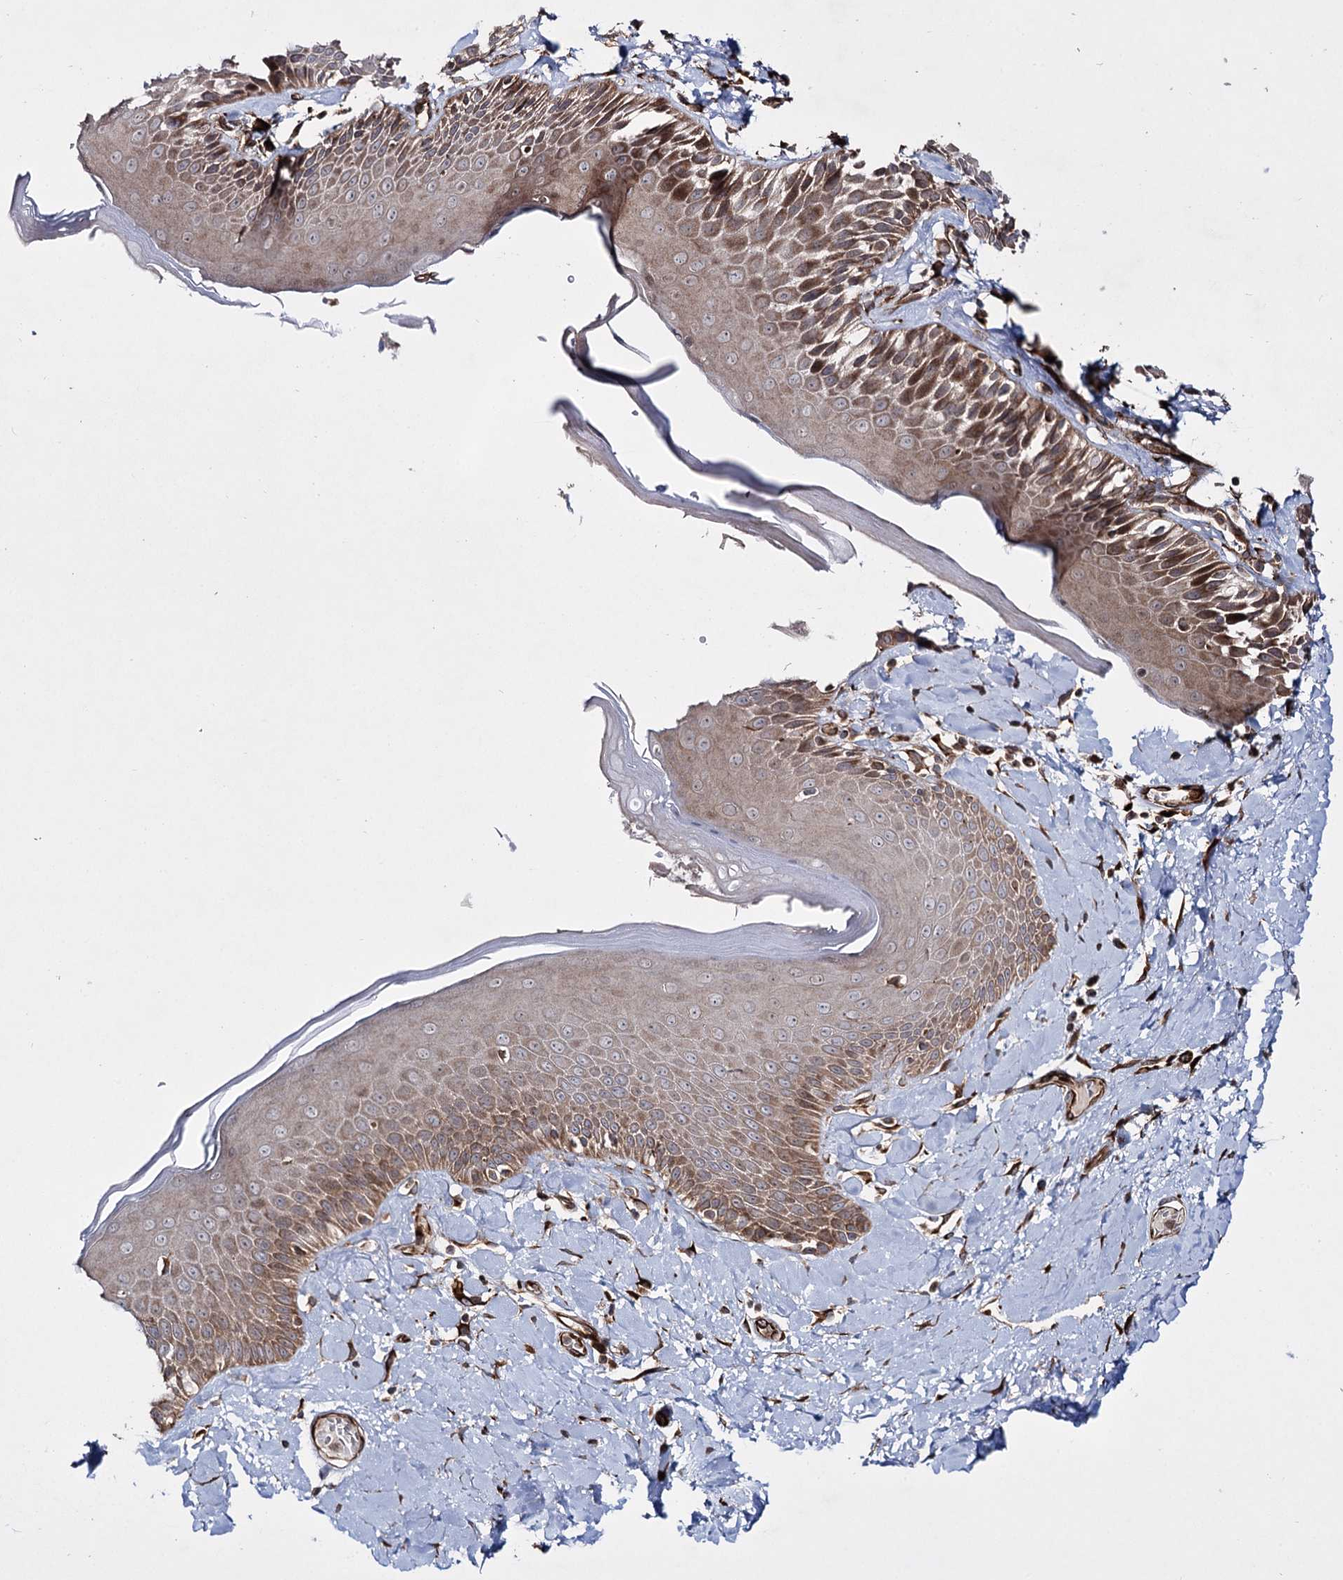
{"staining": {"intensity": "moderate", "quantity": ">75%", "location": "cytoplasmic/membranous"}, "tissue": "skin", "cell_type": "Epidermal cells", "image_type": "normal", "snomed": [{"axis": "morphology", "description": "Normal tissue, NOS"}, {"axis": "topography", "description": "Anal"}], "caption": "Moderate cytoplasmic/membranous staining is identified in approximately >75% of epidermal cells in normal skin.", "gene": "HECTD2", "patient": {"sex": "male", "age": 69}}